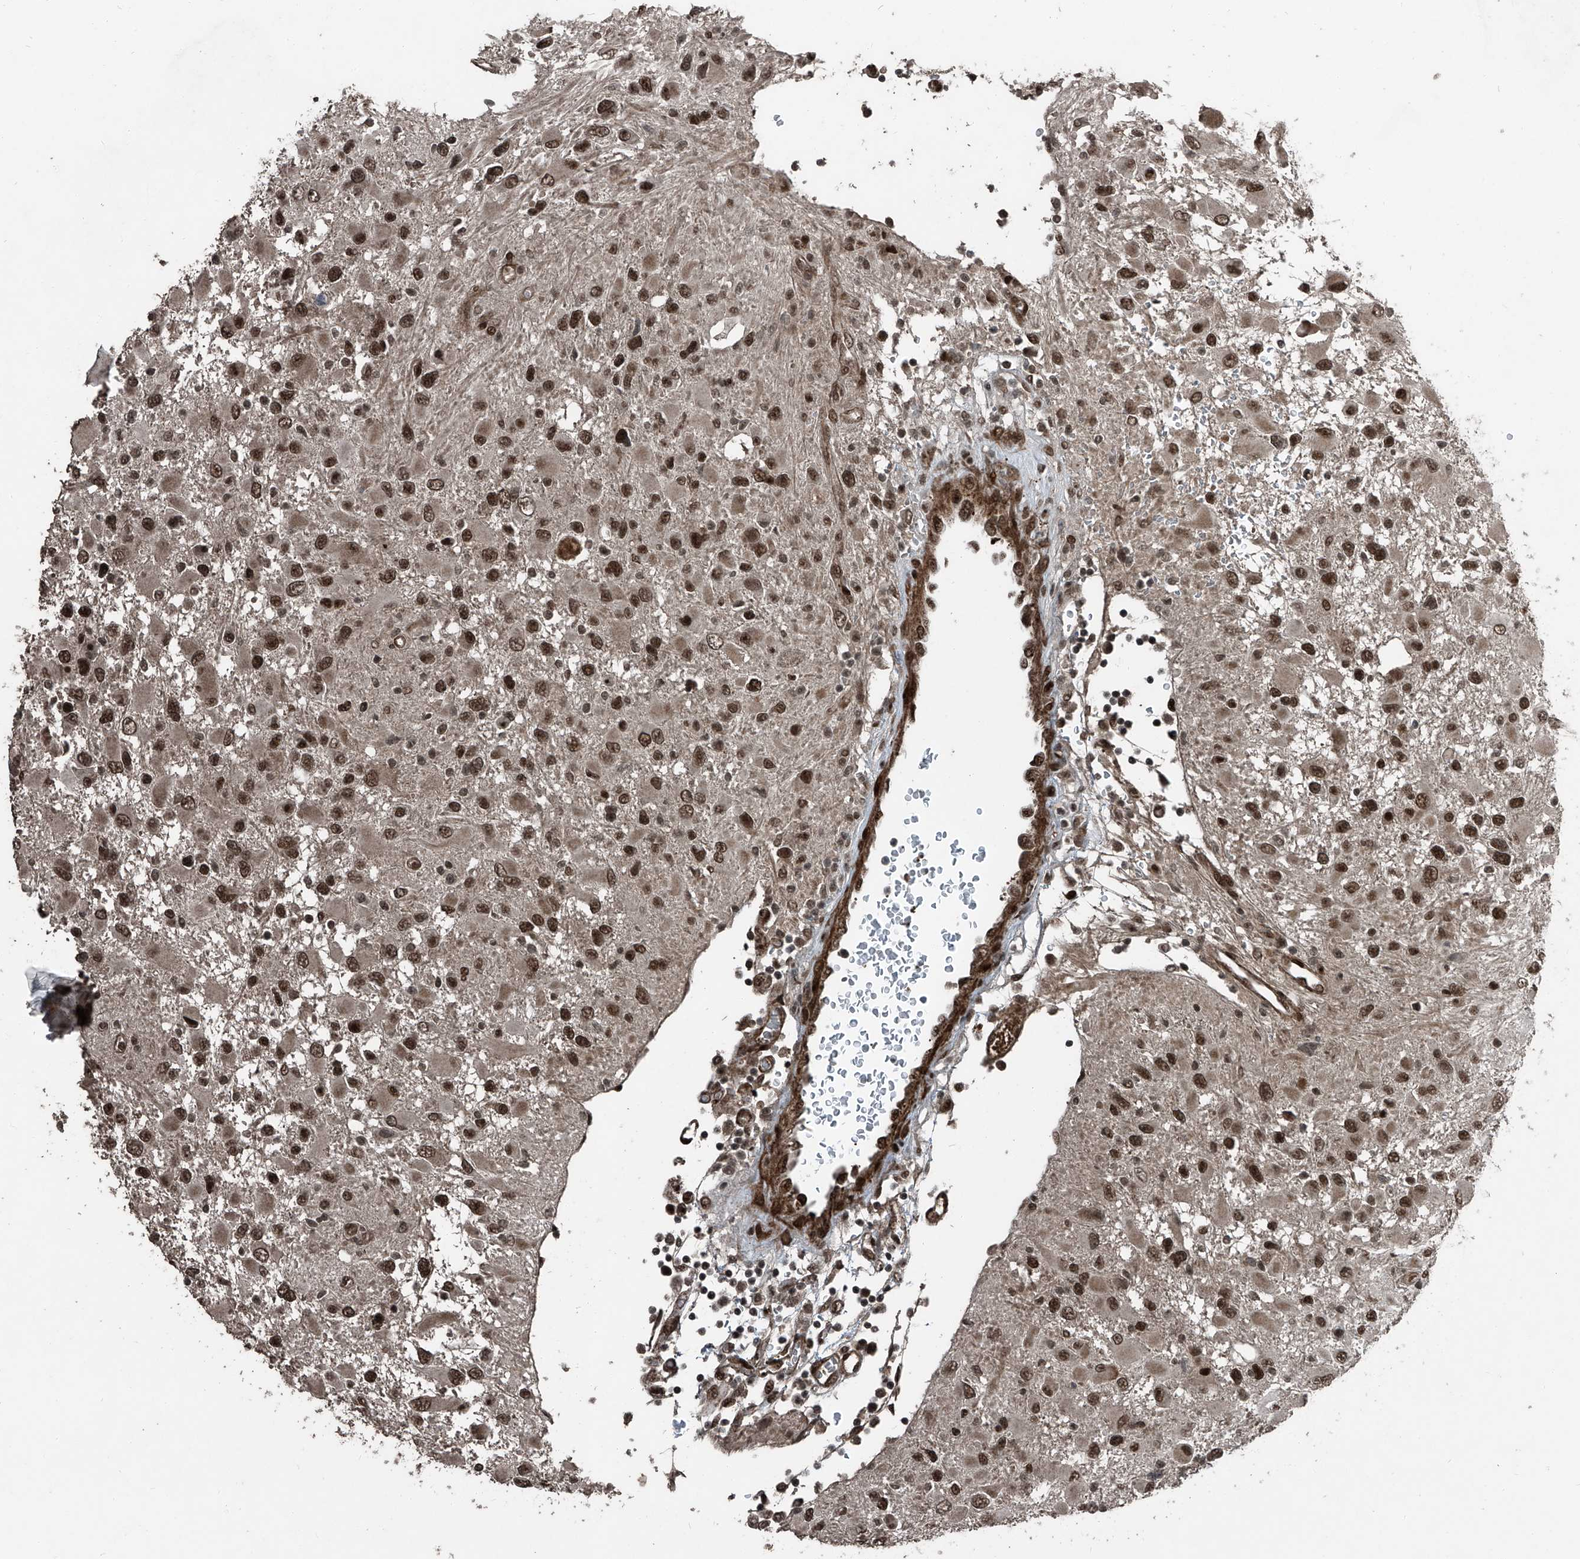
{"staining": {"intensity": "moderate", "quantity": ">75%", "location": "nuclear"}, "tissue": "glioma", "cell_type": "Tumor cells", "image_type": "cancer", "snomed": [{"axis": "morphology", "description": "Glioma, malignant, High grade"}, {"axis": "topography", "description": "Brain"}], "caption": "IHC (DAB (3,3'-diaminobenzidine)) staining of glioma reveals moderate nuclear protein staining in approximately >75% of tumor cells. (Brightfield microscopy of DAB IHC at high magnification).", "gene": "ZNF570", "patient": {"sex": "male", "age": 53}}